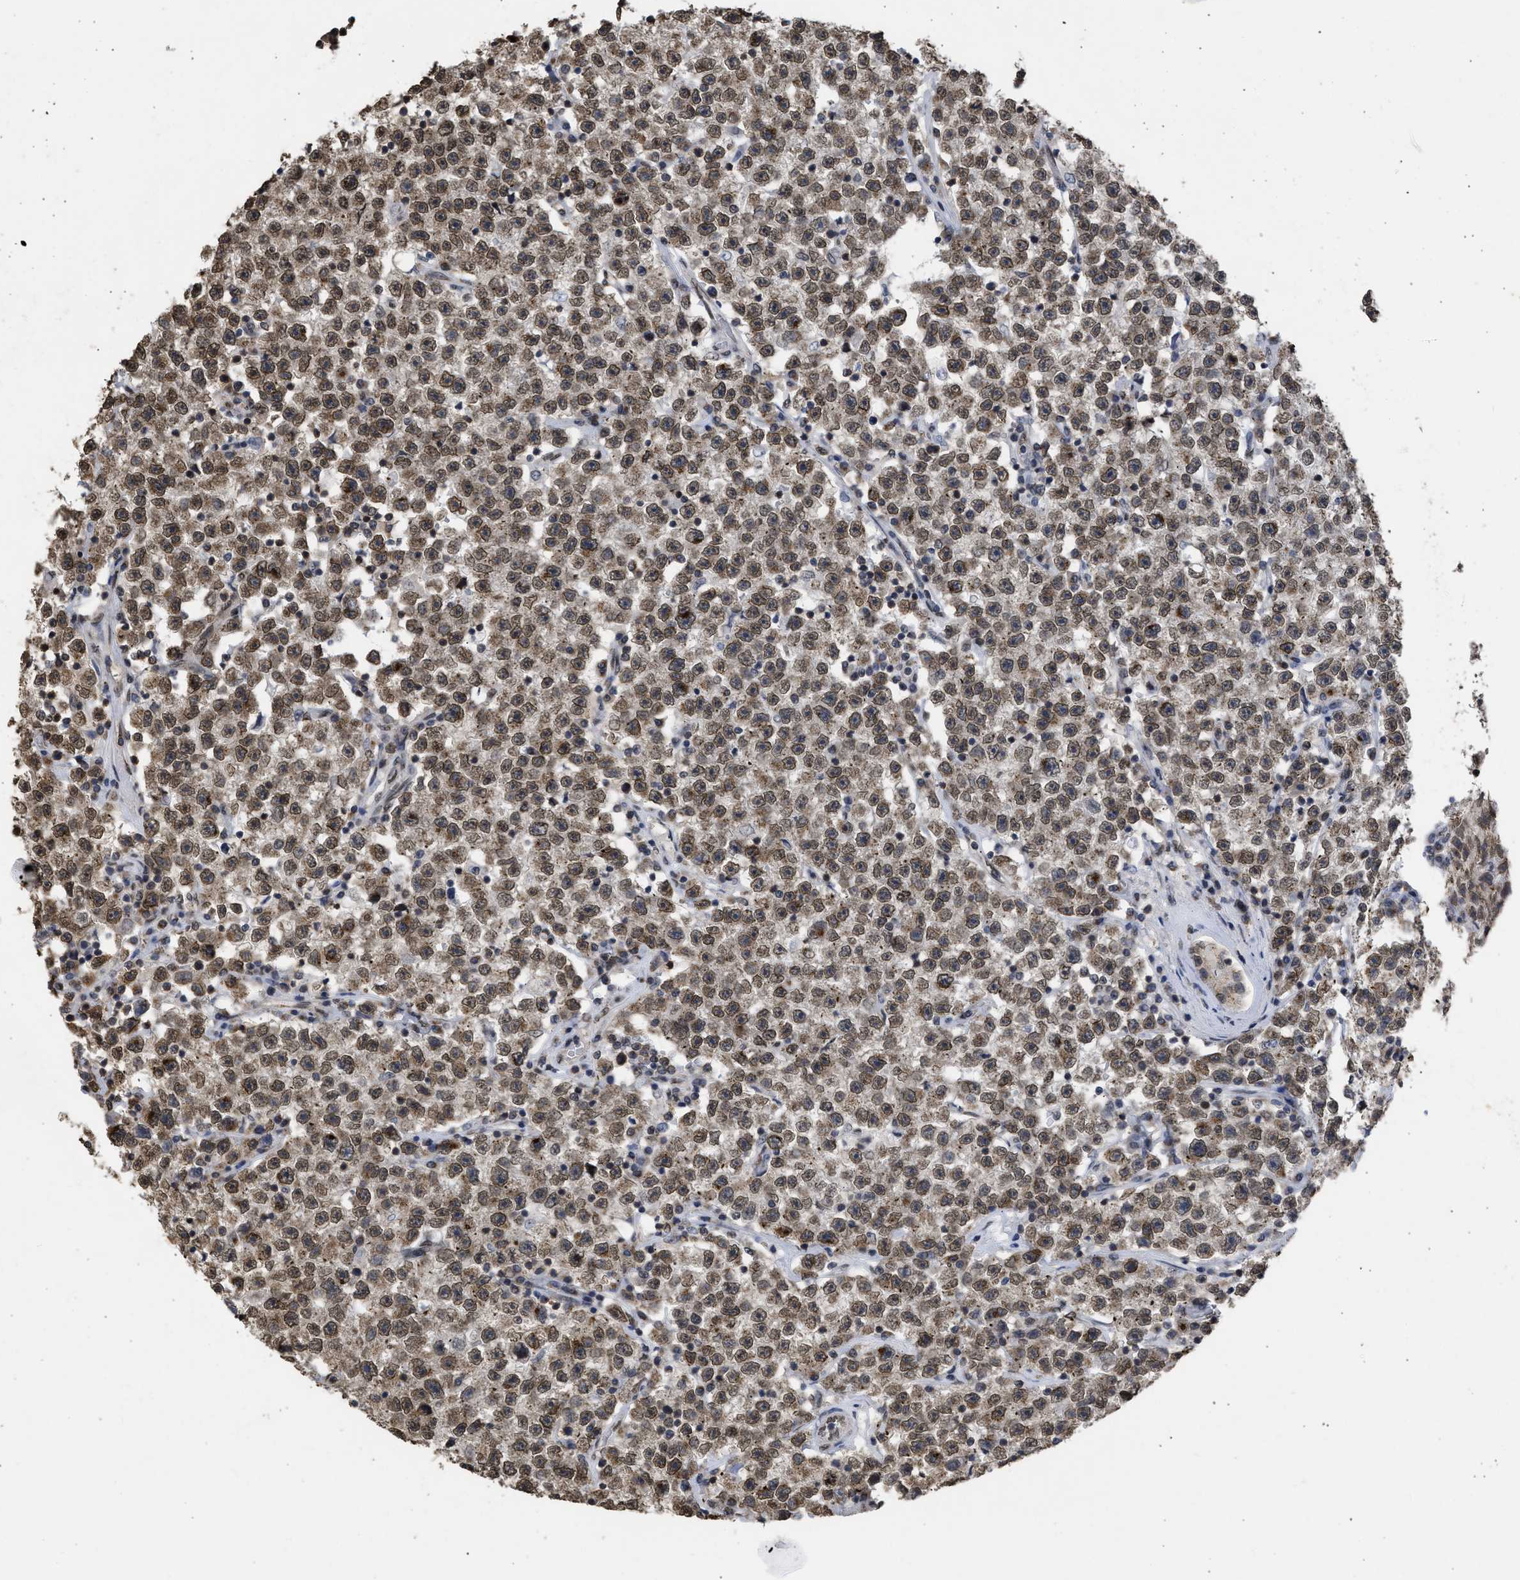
{"staining": {"intensity": "moderate", "quantity": ">75%", "location": "cytoplasmic/membranous,nuclear"}, "tissue": "testis cancer", "cell_type": "Tumor cells", "image_type": "cancer", "snomed": [{"axis": "morphology", "description": "Seminoma, NOS"}, {"axis": "topography", "description": "Testis"}], "caption": "The histopathology image displays staining of testis cancer (seminoma), revealing moderate cytoplasmic/membranous and nuclear protein expression (brown color) within tumor cells.", "gene": "NUP35", "patient": {"sex": "male", "age": 22}}